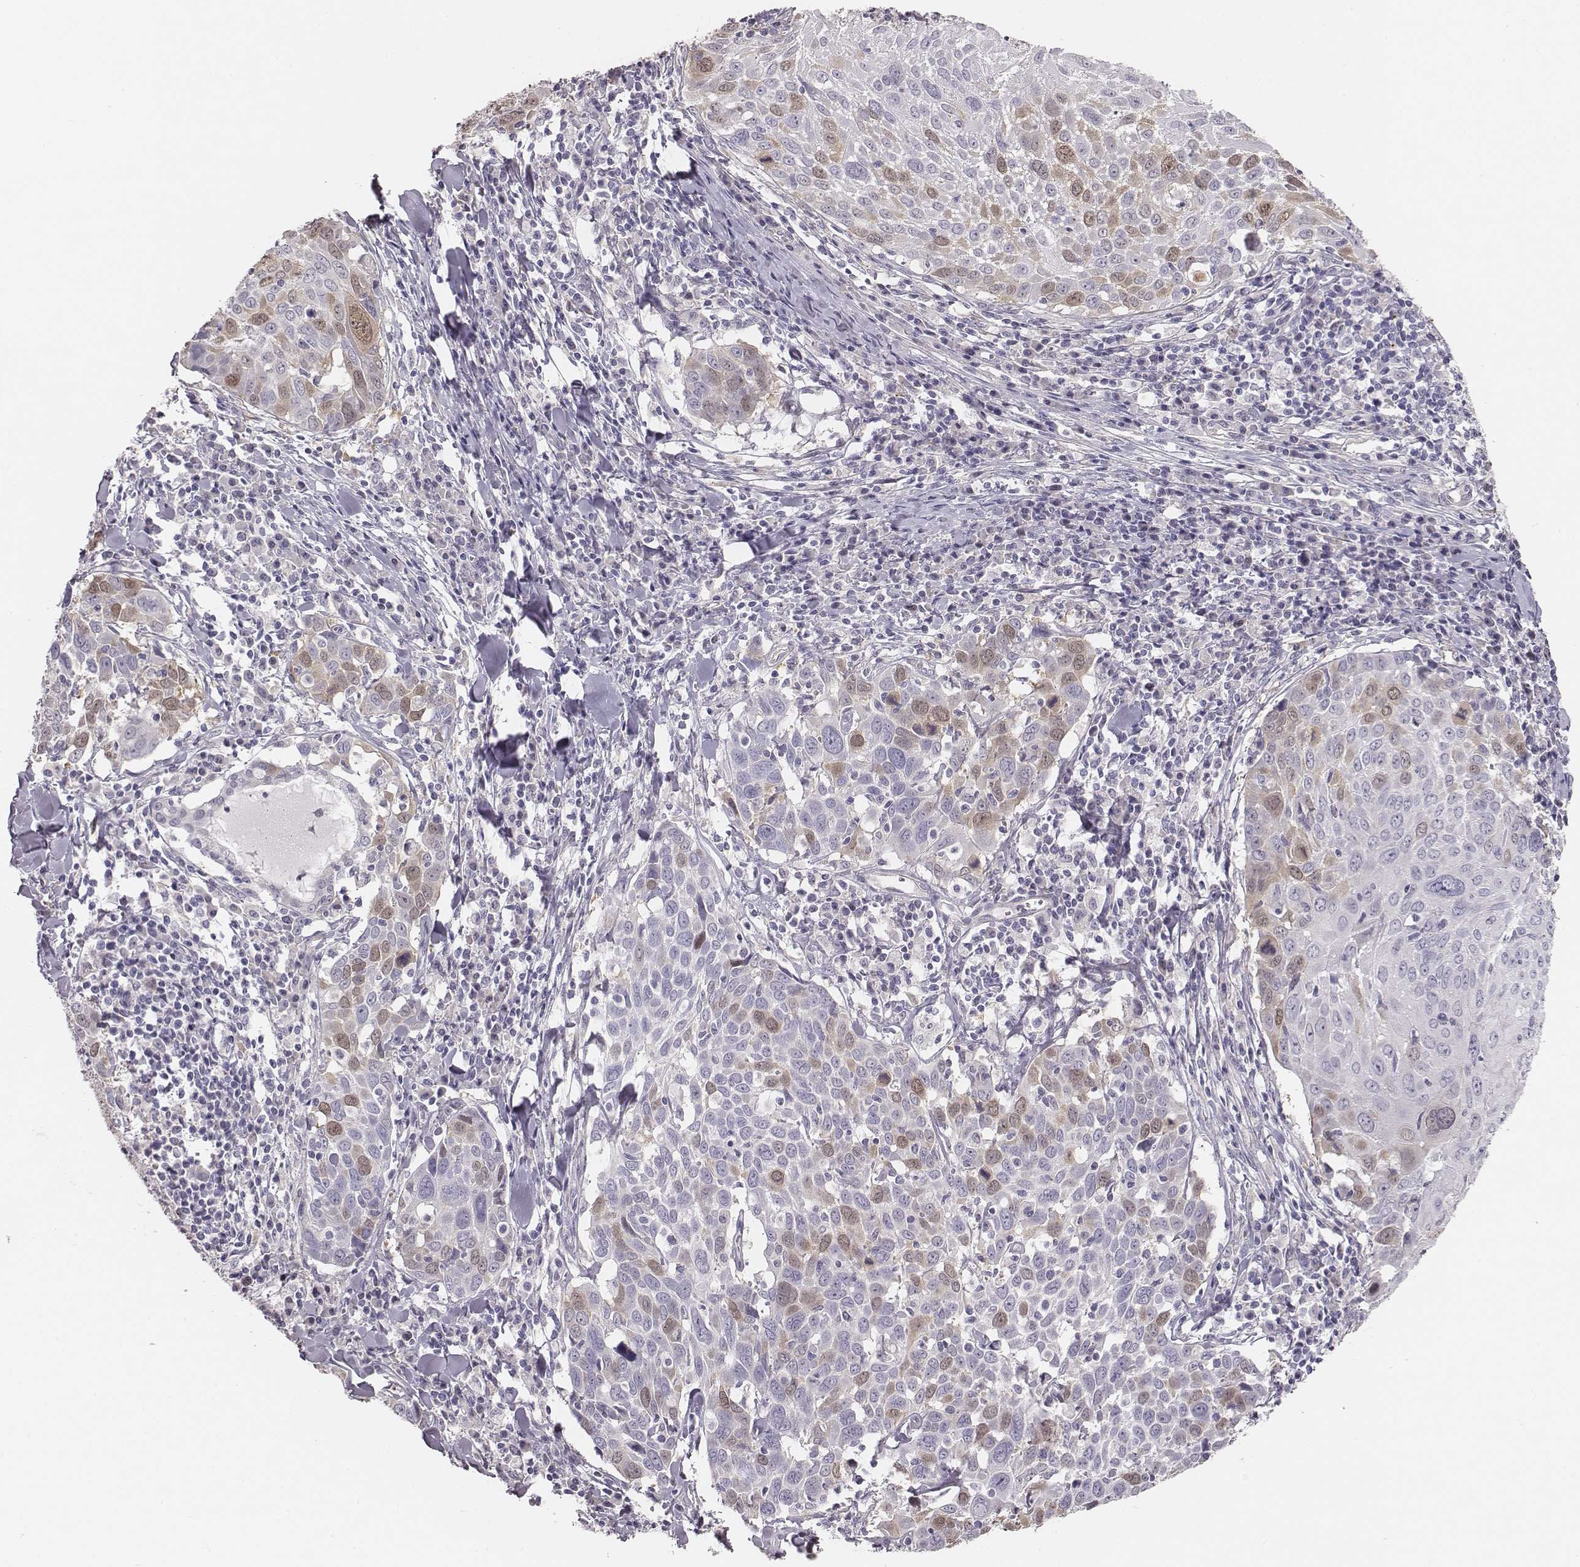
{"staining": {"intensity": "weak", "quantity": "25%-75%", "location": "nuclear"}, "tissue": "lung cancer", "cell_type": "Tumor cells", "image_type": "cancer", "snomed": [{"axis": "morphology", "description": "Squamous cell carcinoma, NOS"}, {"axis": "topography", "description": "Lung"}], "caption": "Immunohistochemistry (DAB) staining of lung cancer (squamous cell carcinoma) exhibits weak nuclear protein staining in about 25%-75% of tumor cells. The staining was performed using DAB (3,3'-diaminobenzidine) to visualize the protein expression in brown, while the nuclei were stained in blue with hematoxylin (Magnification: 20x).", "gene": "PBK", "patient": {"sex": "male", "age": 57}}